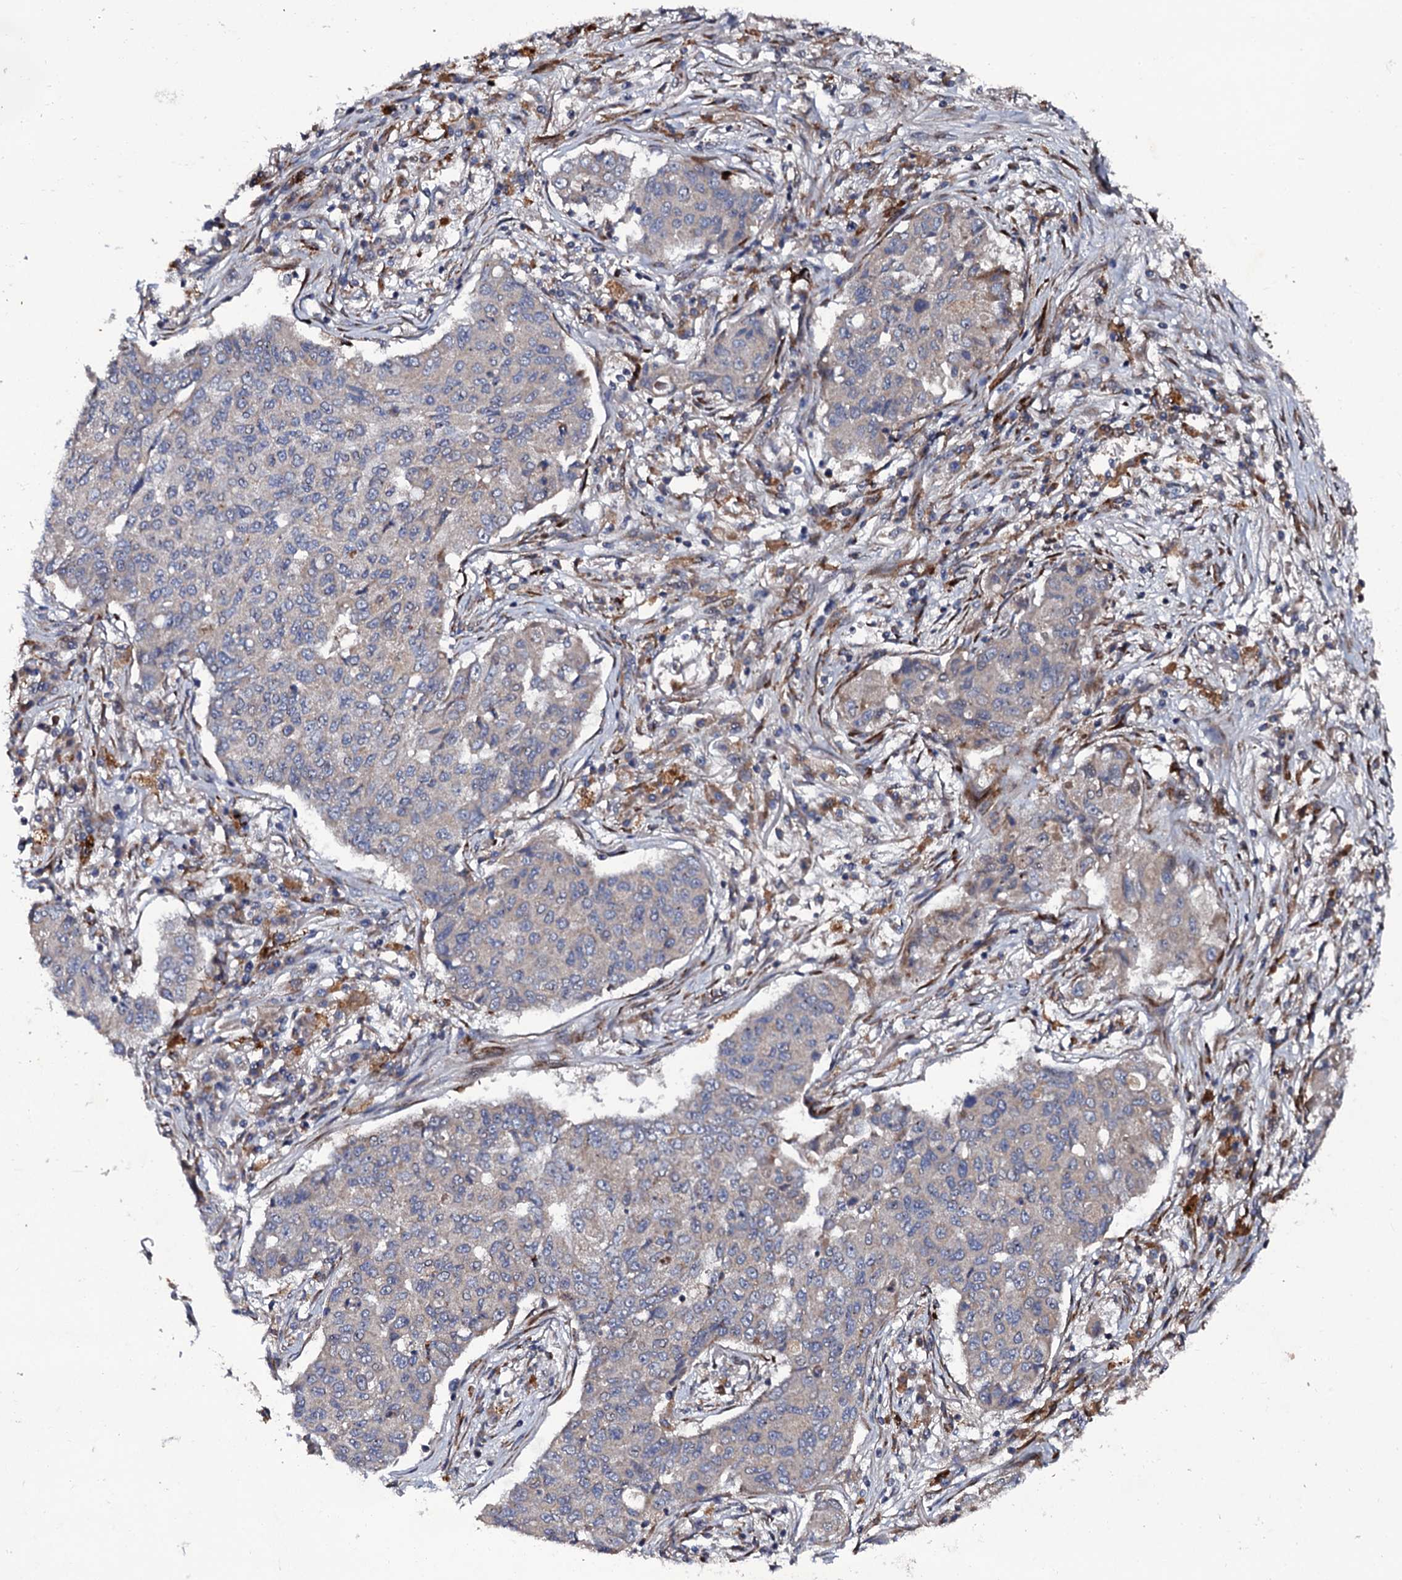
{"staining": {"intensity": "weak", "quantity": "<25%", "location": "cytoplasmic/membranous"}, "tissue": "lung cancer", "cell_type": "Tumor cells", "image_type": "cancer", "snomed": [{"axis": "morphology", "description": "Squamous cell carcinoma, NOS"}, {"axis": "topography", "description": "Lung"}], "caption": "Micrograph shows no significant protein staining in tumor cells of lung cancer.", "gene": "LRRC28", "patient": {"sex": "male", "age": 74}}